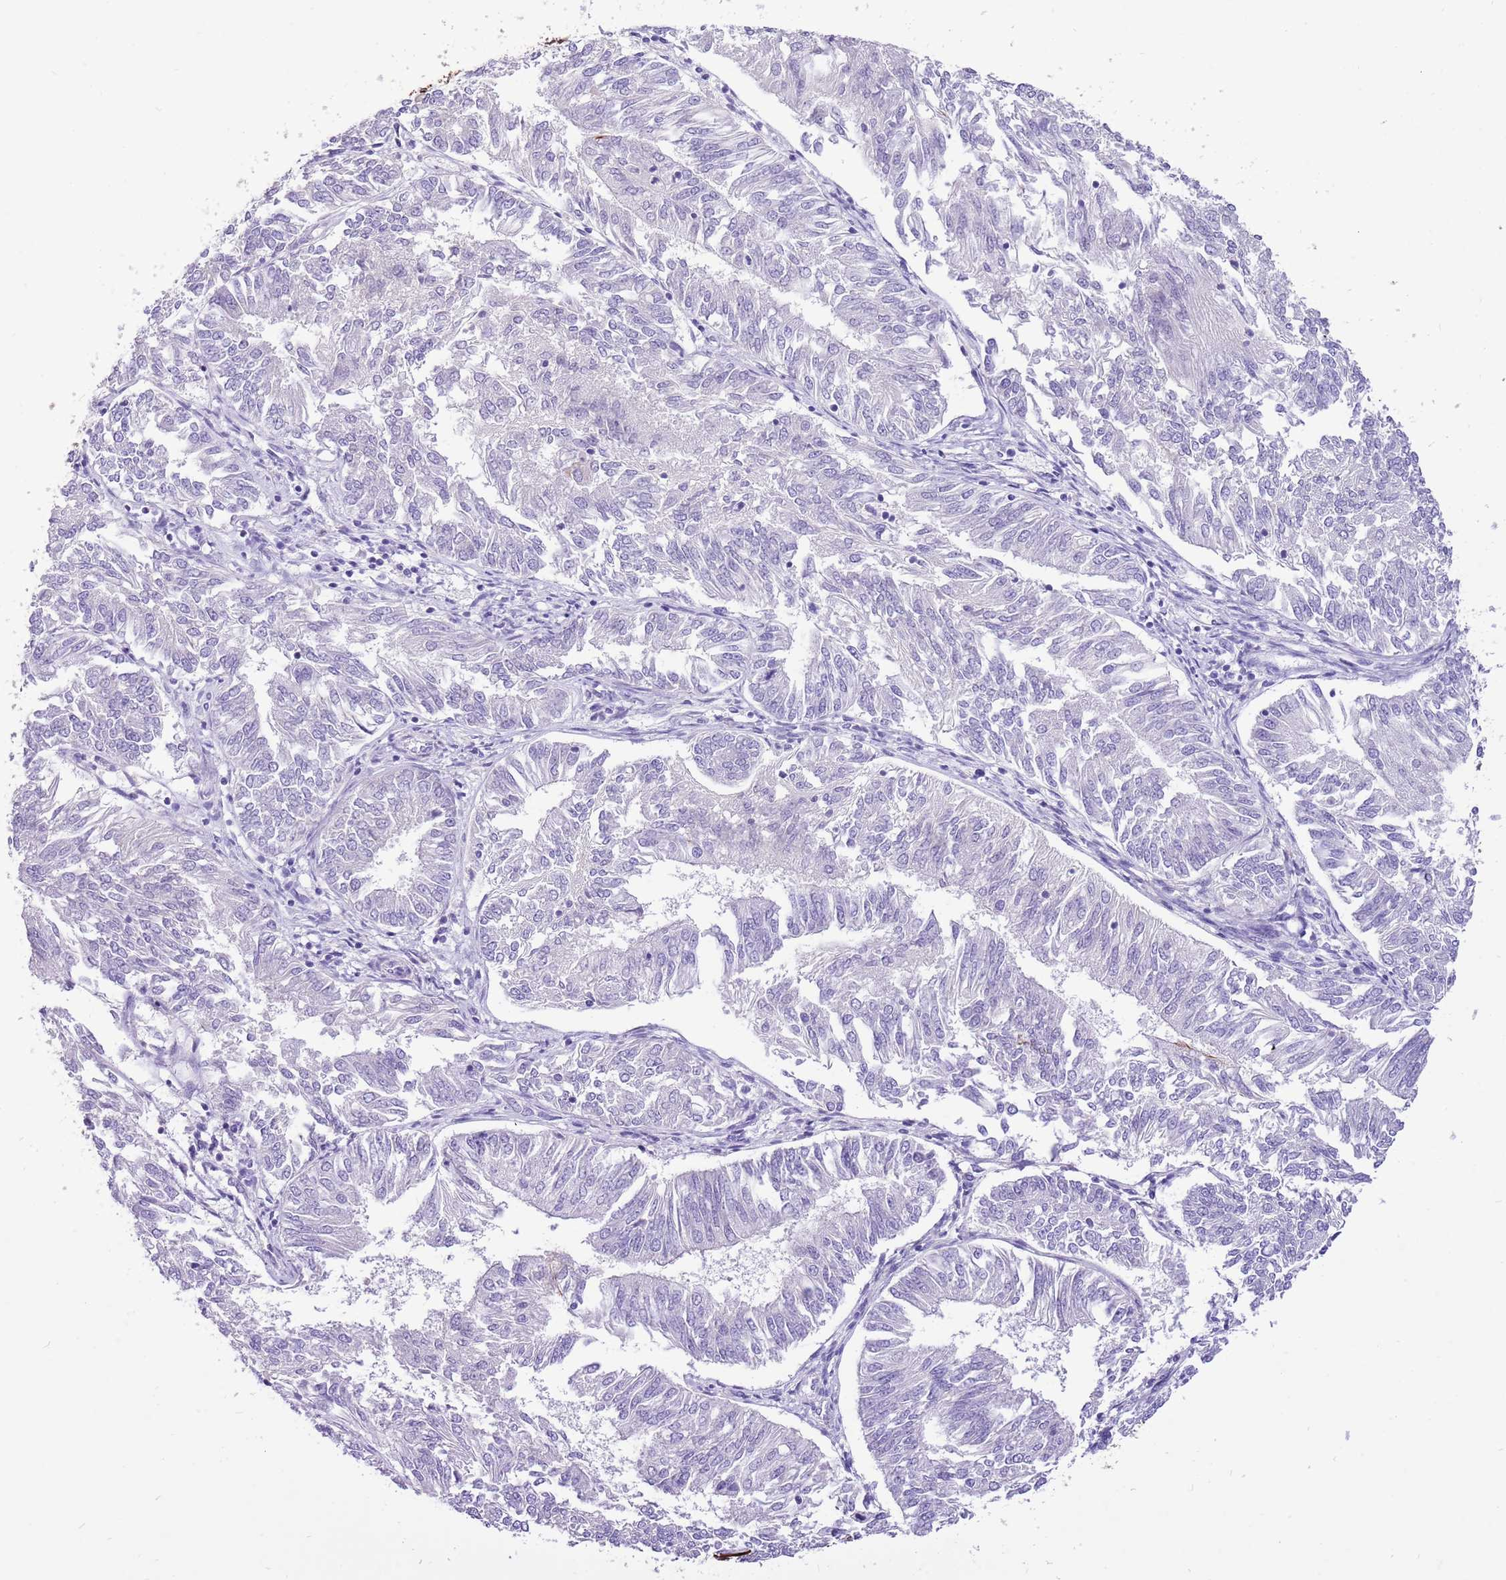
{"staining": {"intensity": "negative", "quantity": "none", "location": "none"}, "tissue": "endometrial cancer", "cell_type": "Tumor cells", "image_type": "cancer", "snomed": [{"axis": "morphology", "description": "Adenocarcinoma, NOS"}, {"axis": "topography", "description": "Endometrium"}], "caption": "Tumor cells are negative for protein expression in human endometrial cancer (adenocarcinoma). (DAB (3,3'-diaminobenzidine) immunohistochemistry (IHC), high magnification).", "gene": "R3HDM4", "patient": {"sex": "female", "age": 58}}